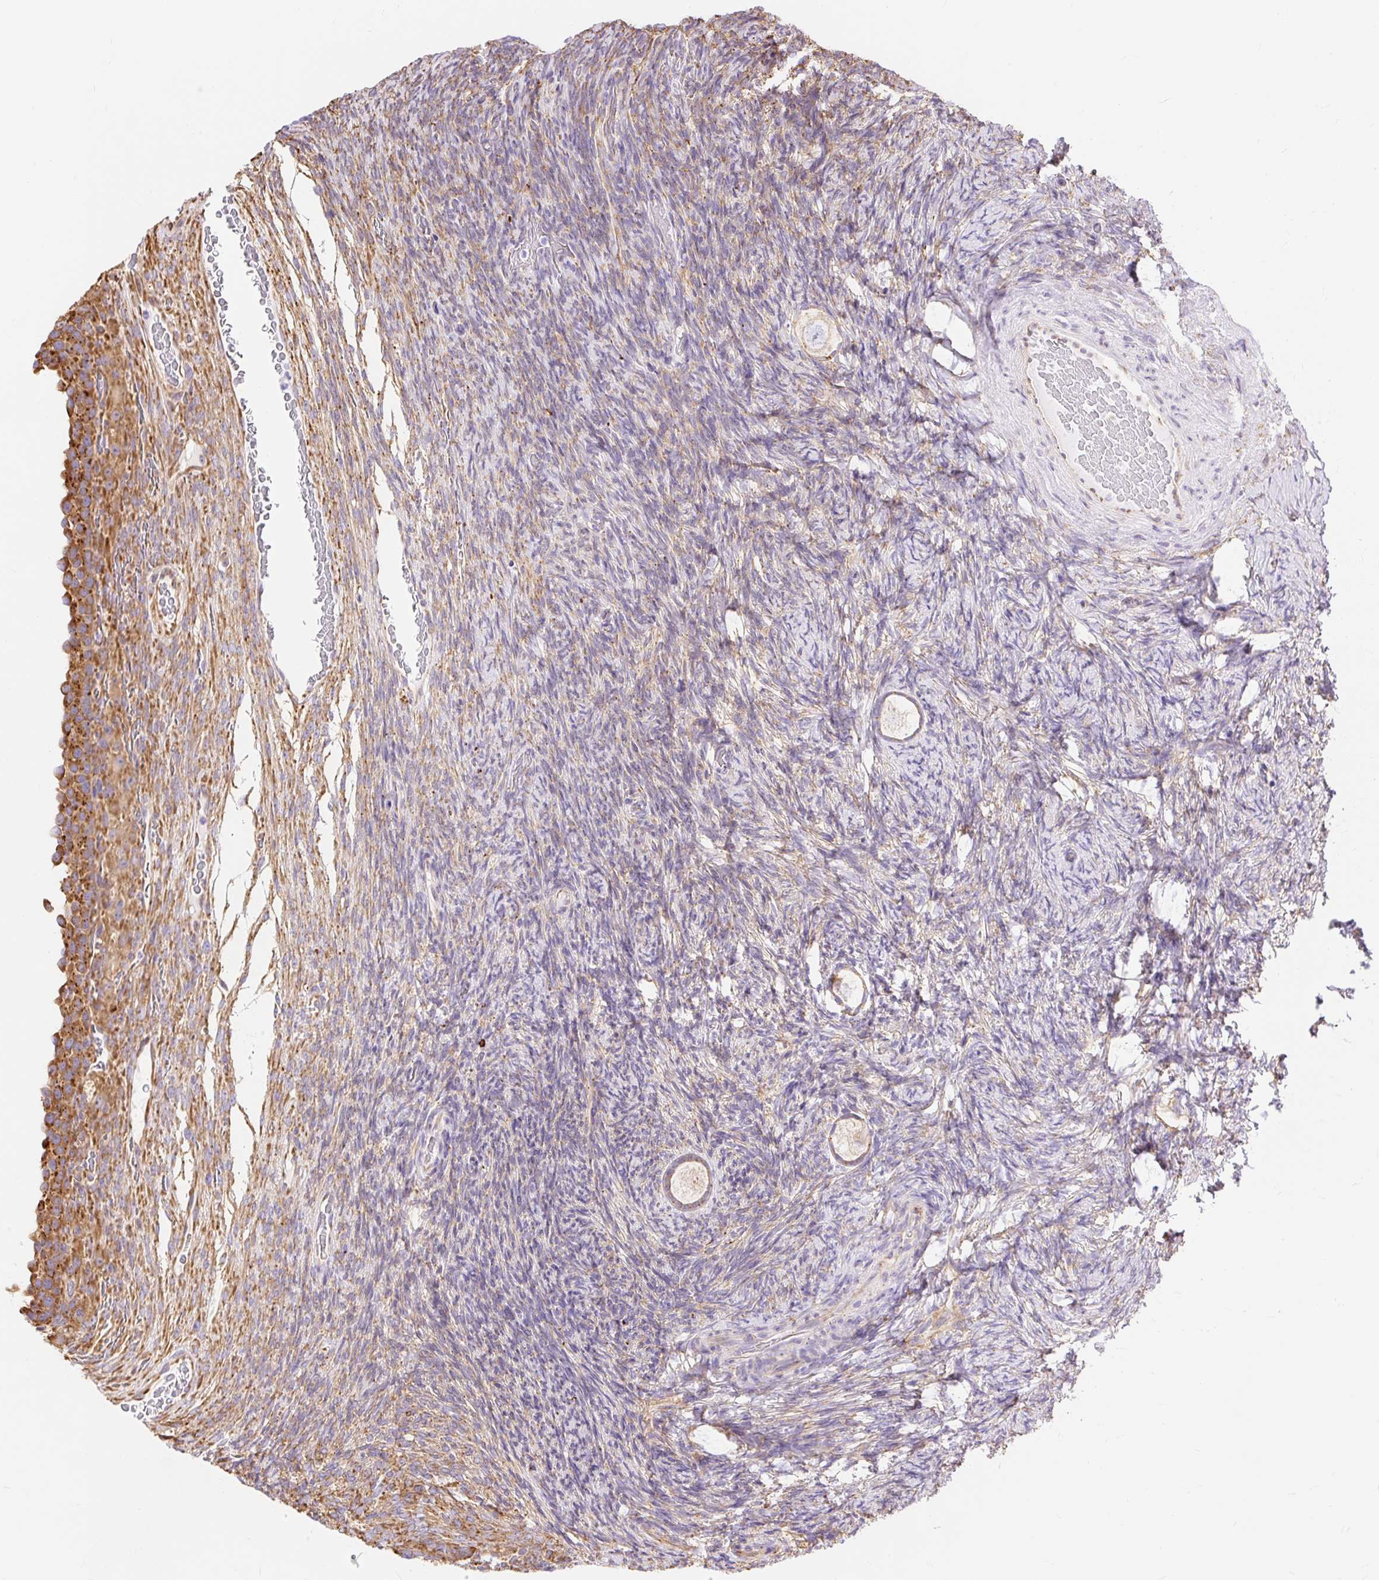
{"staining": {"intensity": "weak", "quantity": ">75%", "location": "cytoplasmic/membranous"}, "tissue": "ovary", "cell_type": "Follicle cells", "image_type": "normal", "snomed": [{"axis": "morphology", "description": "Normal tissue, NOS"}, {"axis": "topography", "description": "Ovary"}], "caption": "Human ovary stained with a protein marker demonstrates weak staining in follicle cells.", "gene": "ENSG00000260836", "patient": {"sex": "female", "age": 34}}